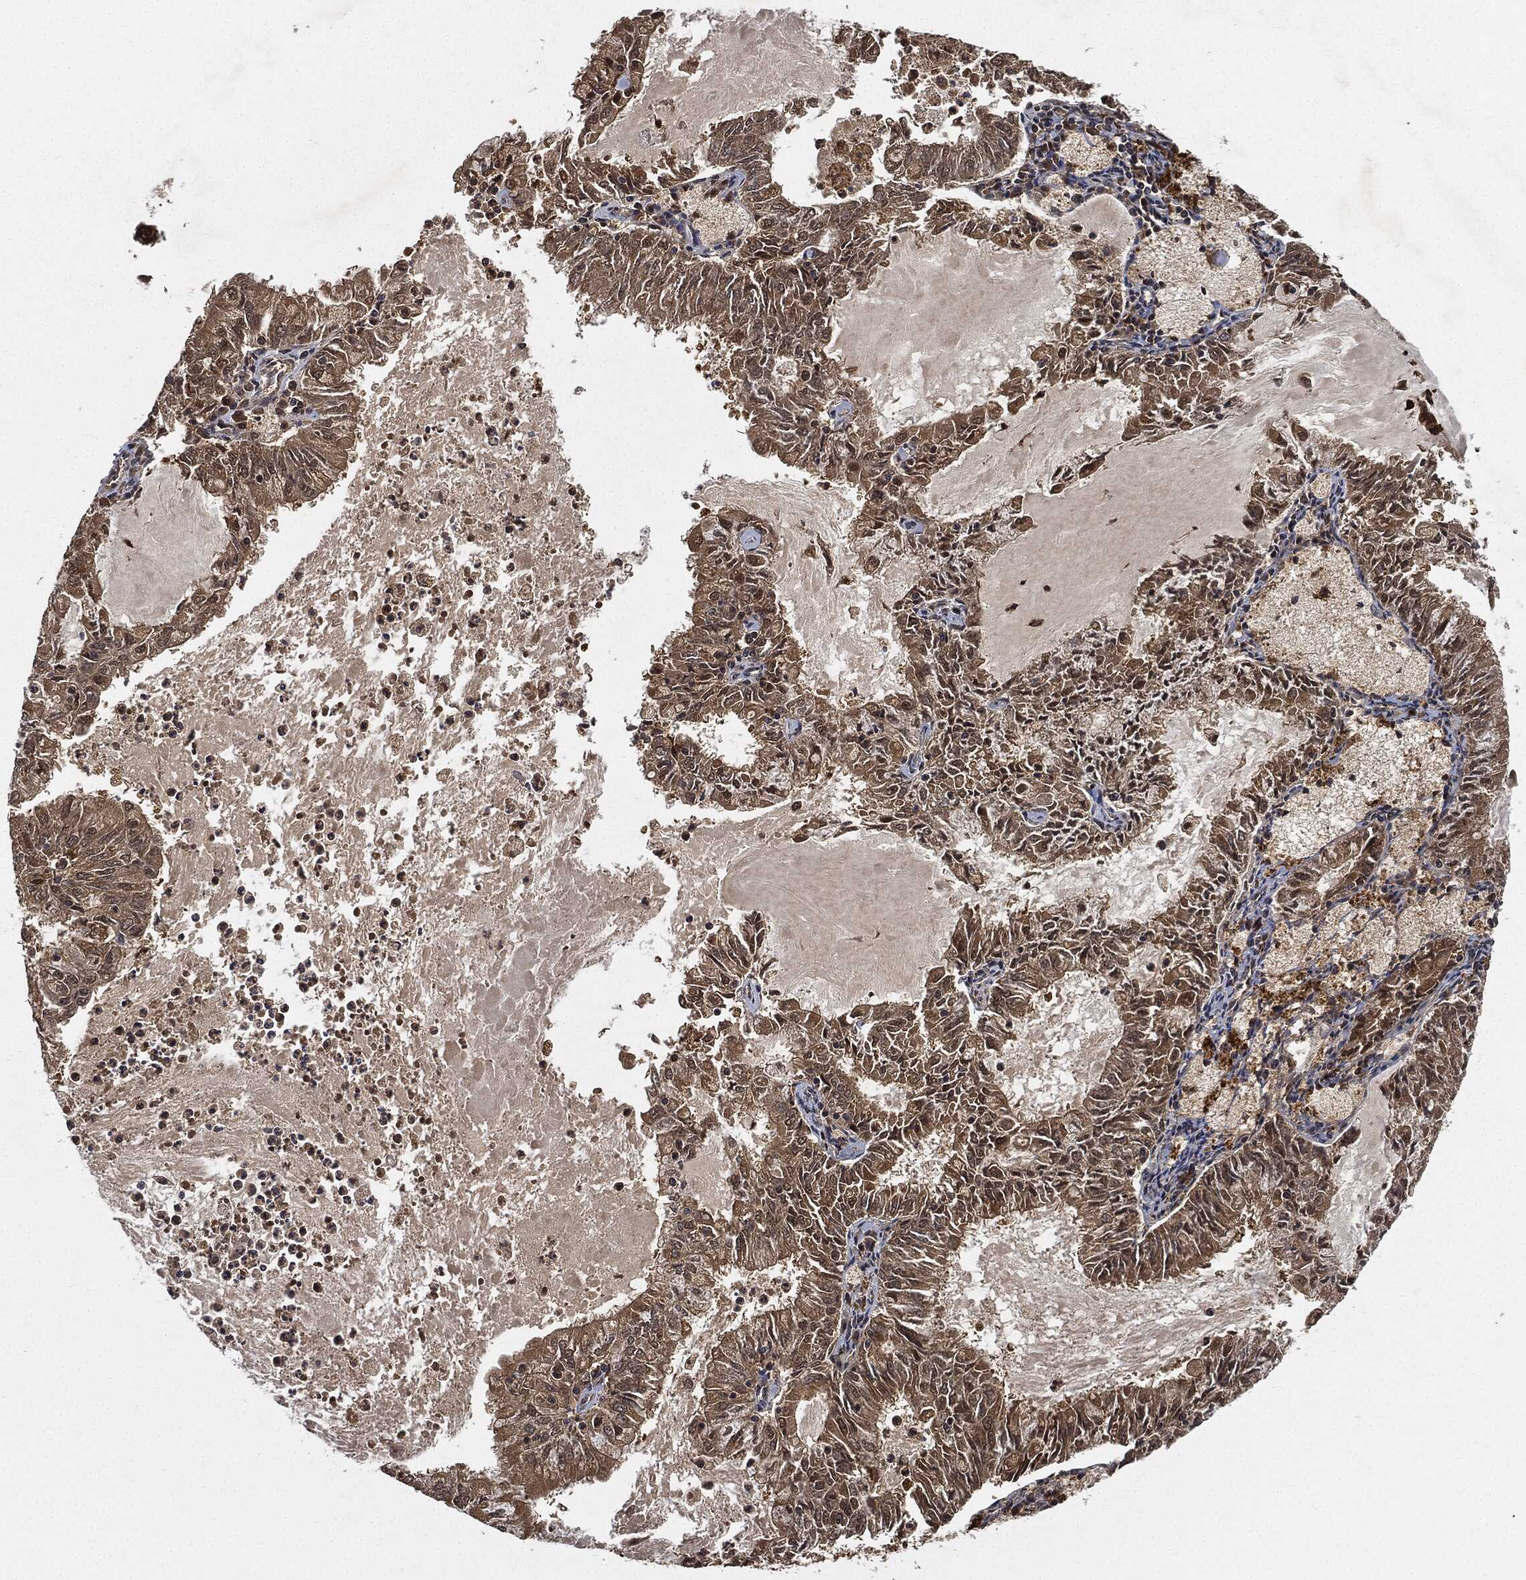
{"staining": {"intensity": "moderate", "quantity": ">75%", "location": "cytoplasmic/membranous"}, "tissue": "endometrial cancer", "cell_type": "Tumor cells", "image_type": "cancer", "snomed": [{"axis": "morphology", "description": "Adenocarcinoma, NOS"}, {"axis": "topography", "description": "Endometrium"}], "caption": "A brown stain shows moderate cytoplasmic/membranous expression of a protein in human endometrial adenocarcinoma tumor cells.", "gene": "BRAF", "patient": {"sex": "female", "age": 57}}